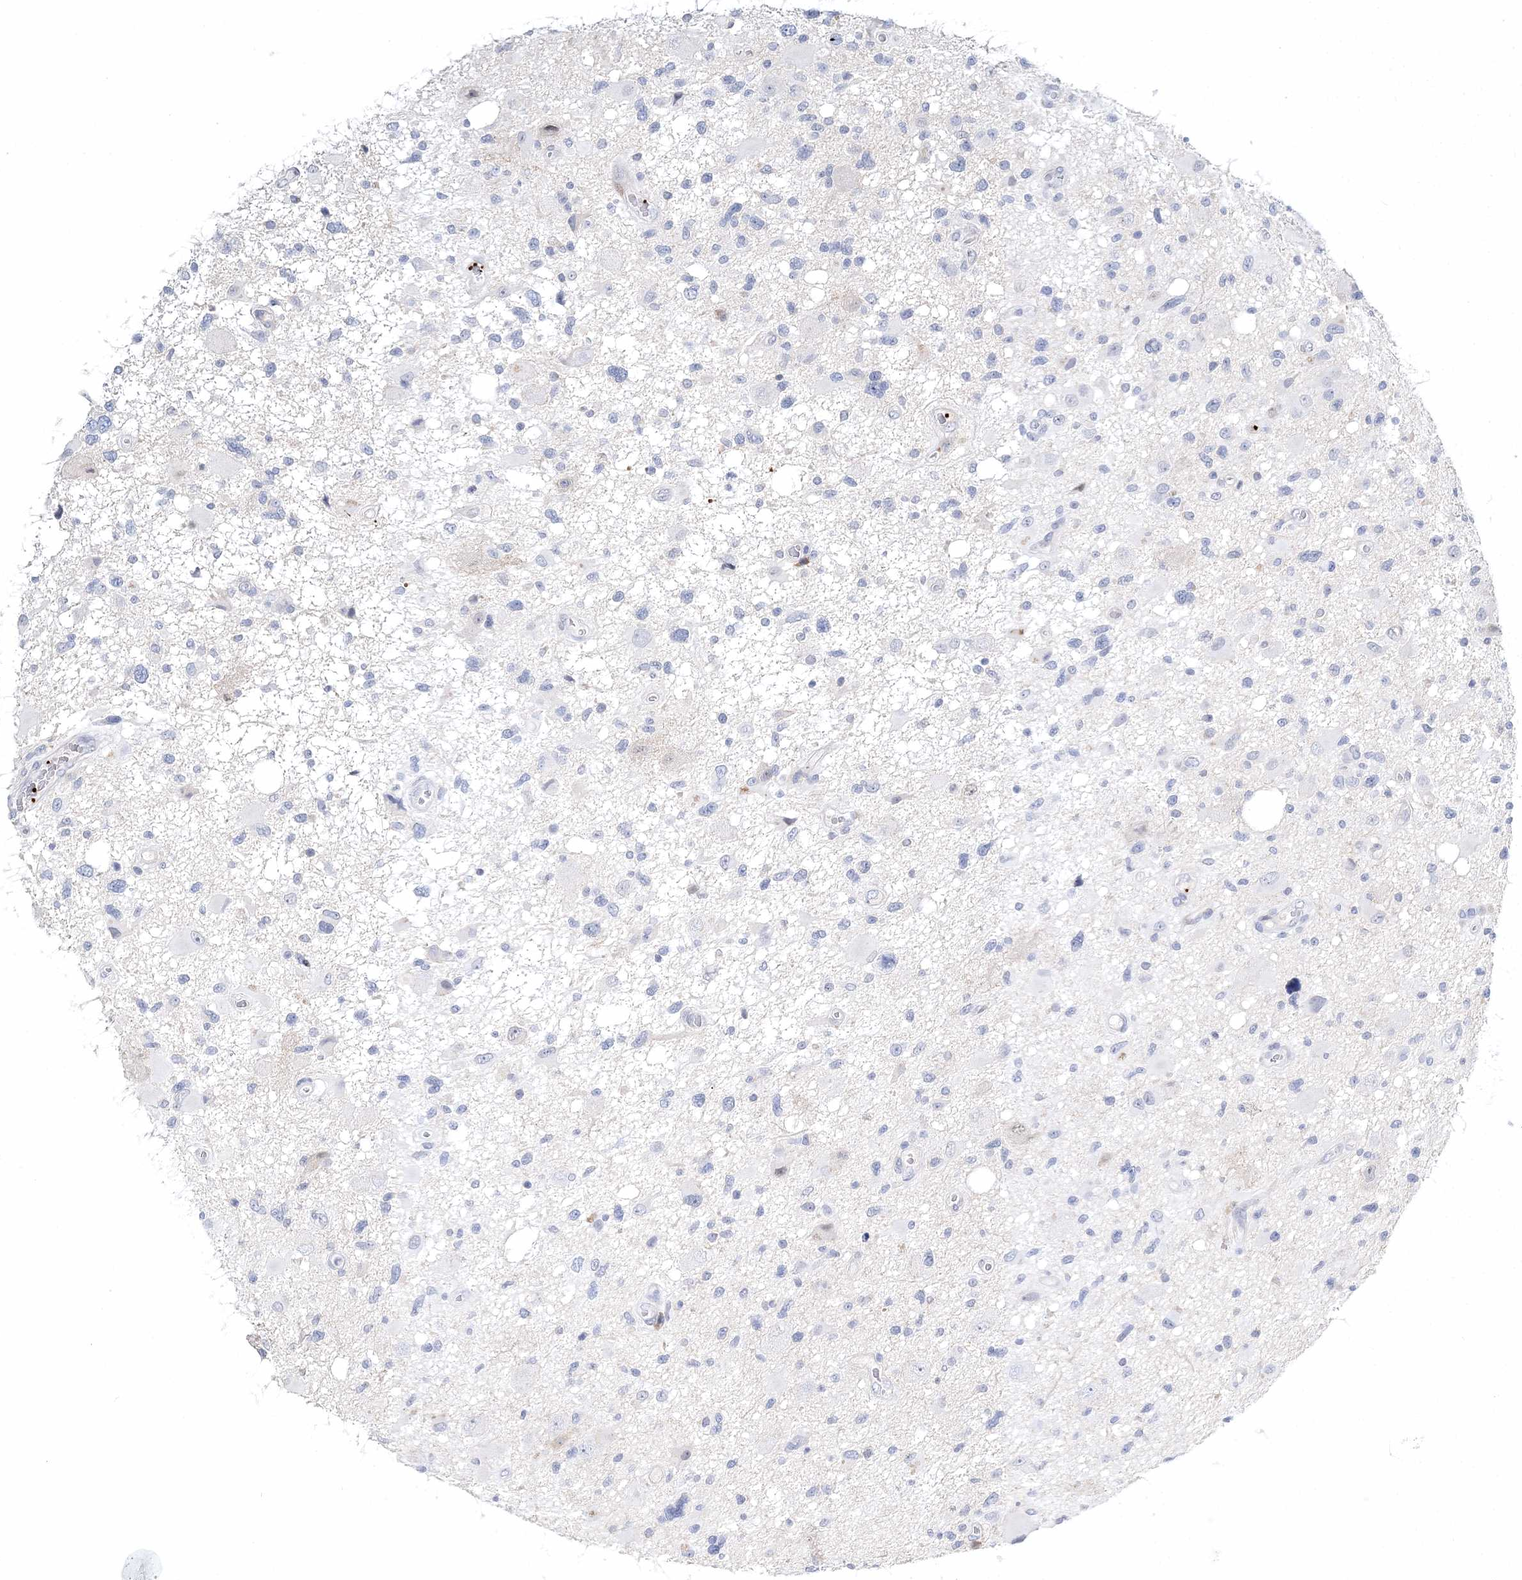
{"staining": {"intensity": "negative", "quantity": "none", "location": "none"}, "tissue": "glioma", "cell_type": "Tumor cells", "image_type": "cancer", "snomed": [{"axis": "morphology", "description": "Glioma, malignant, High grade"}, {"axis": "topography", "description": "Brain"}], "caption": "Immunohistochemistry (IHC) micrograph of neoplastic tissue: malignant glioma (high-grade) stained with DAB reveals no significant protein staining in tumor cells.", "gene": "MYOZ2", "patient": {"sex": "male", "age": 33}}